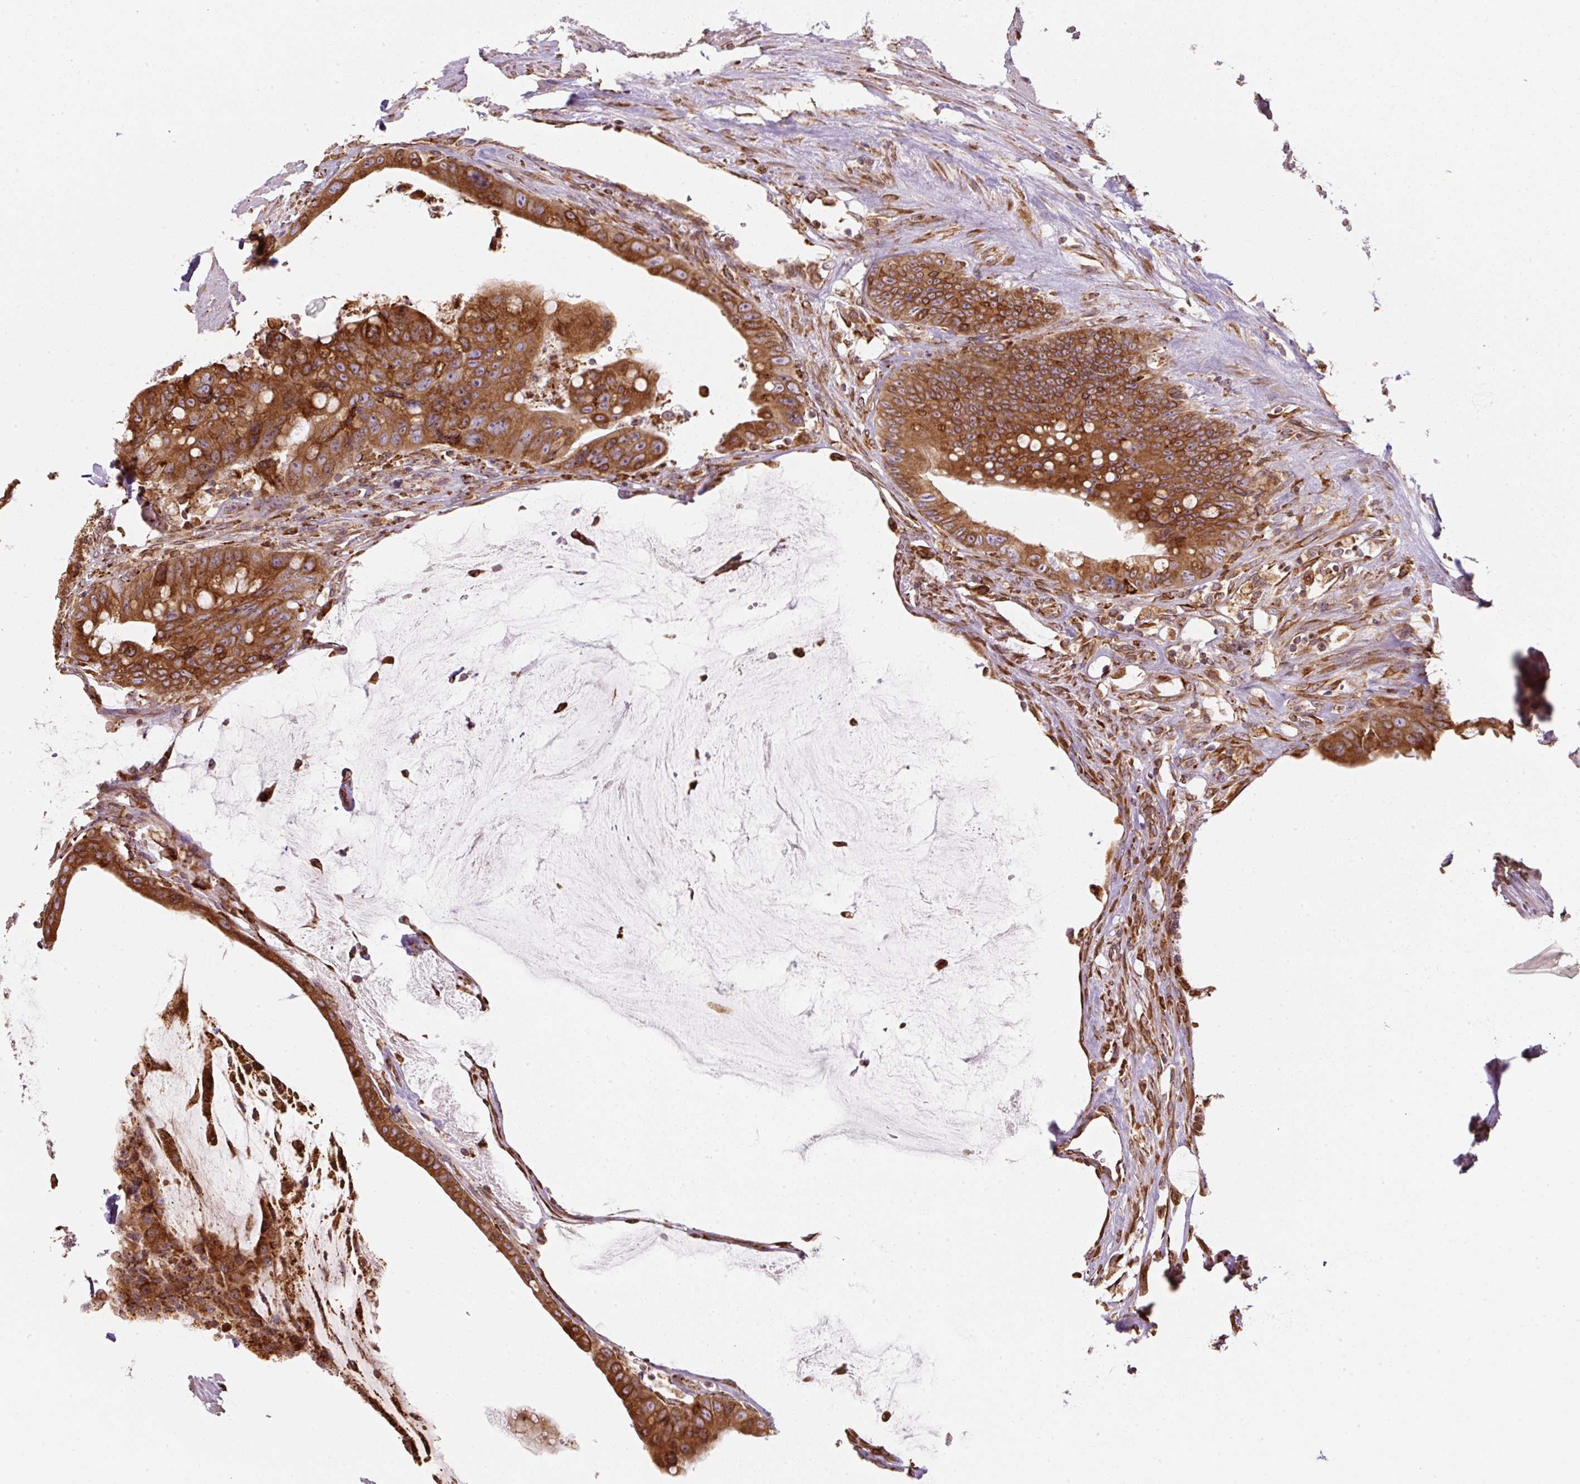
{"staining": {"intensity": "strong", "quantity": ">75%", "location": "cytoplasmic/membranous"}, "tissue": "colorectal cancer", "cell_type": "Tumor cells", "image_type": "cancer", "snomed": [{"axis": "morphology", "description": "Adenocarcinoma, NOS"}, {"axis": "topography", "description": "Rectum"}], "caption": "The immunohistochemical stain labels strong cytoplasmic/membranous staining in tumor cells of colorectal cancer (adenocarcinoma) tissue.", "gene": "PRKCSH", "patient": {"sex": "male", "age": 78}}